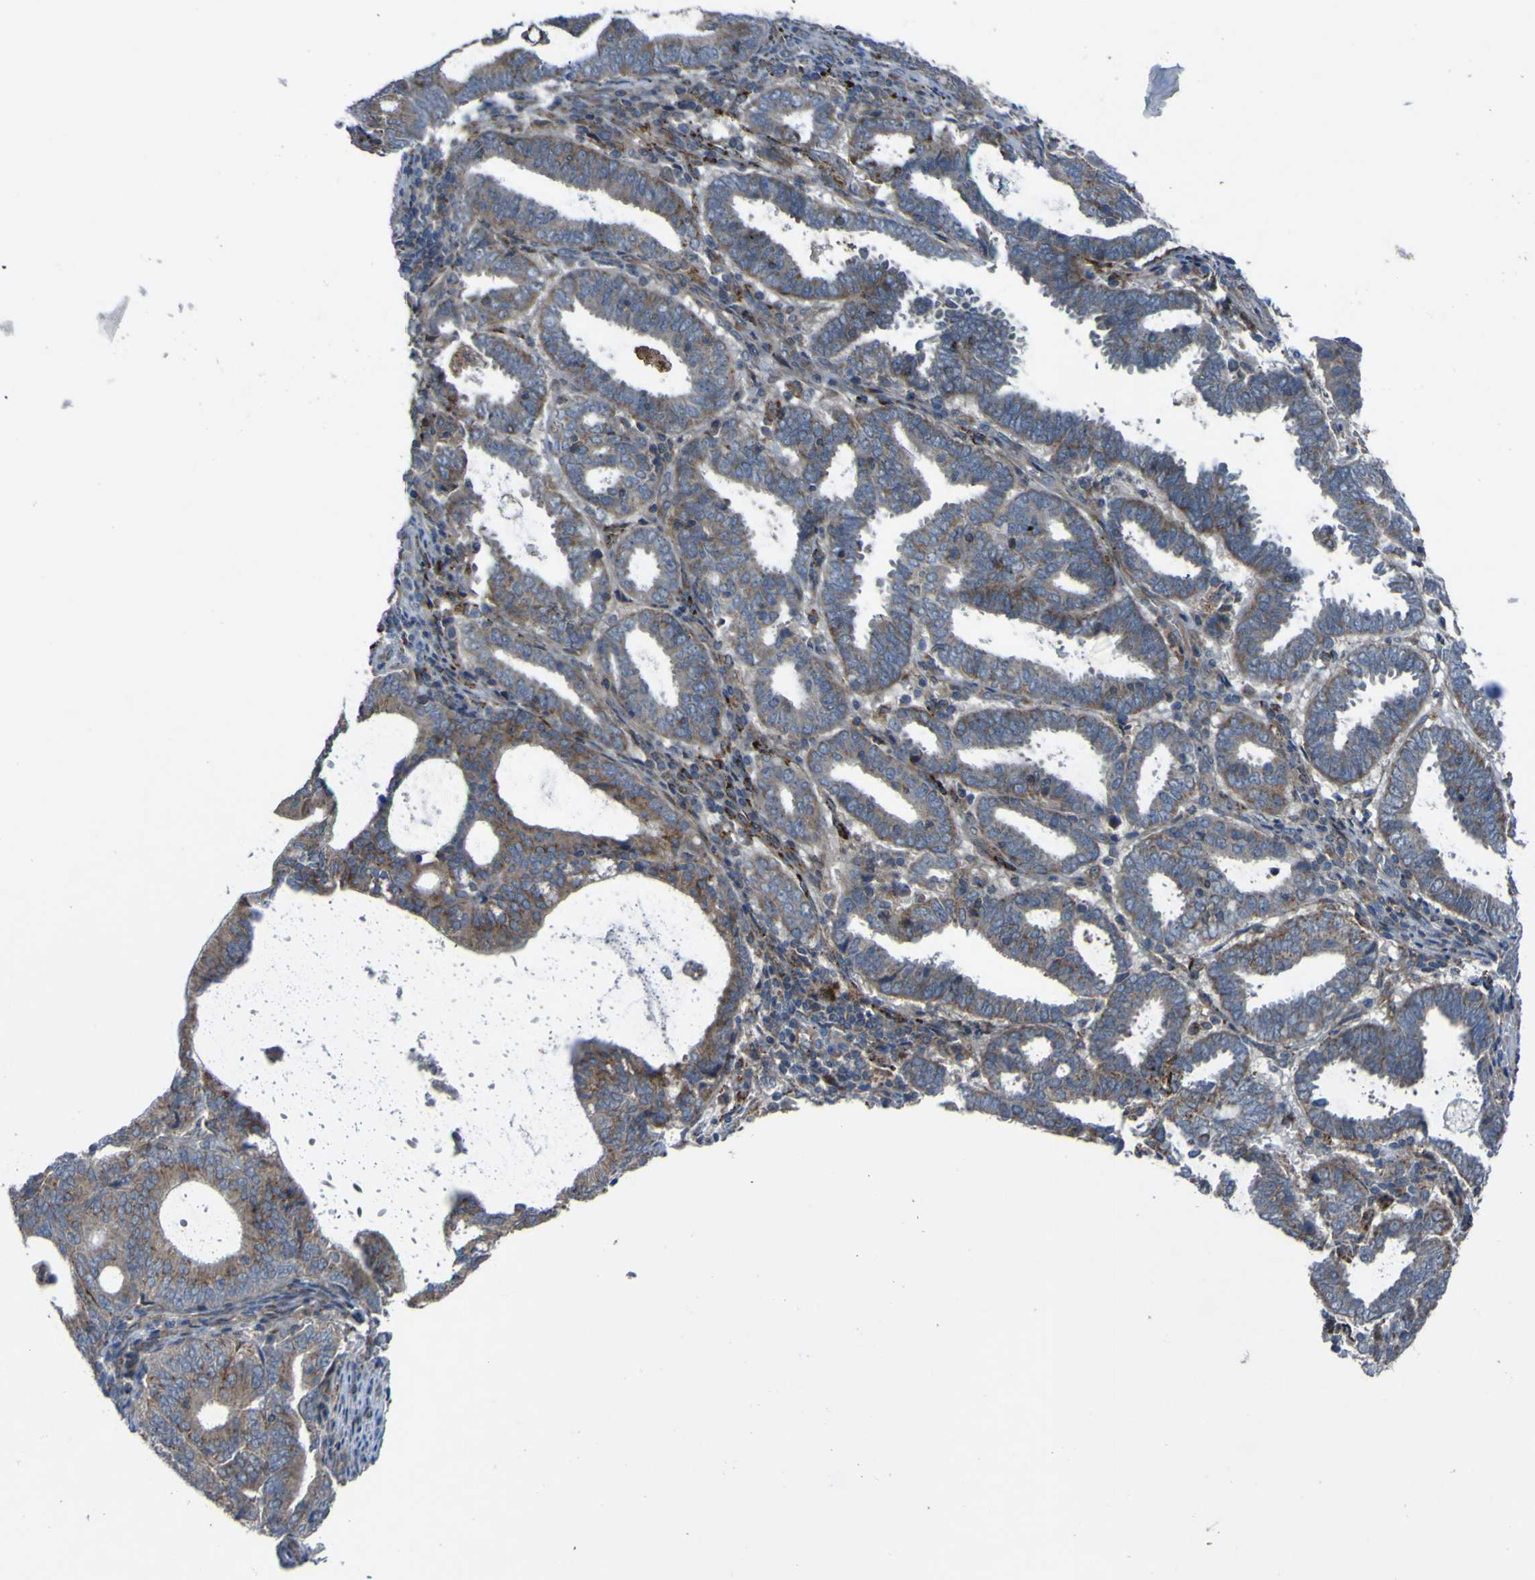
{"staining": {"intensity": "moderate", "quantity": ">75%", "location": "cytoplasmic/membranous"}, "tissue": "endometrial cancer", "cell_type": "Tumor cells", "image_type": "cancer", "snomed": [{"axis": "morphology", "description": "Adenocarcinoma, NOS"}, {"axis": "topography", "description": "Uterus"}], "caption": "About >75% of tumor cells in human endometrial adenocarcinoma show moderate cytoplasmic/membranous protein staining as visualized by brown immunohistochemical staining.", "gene": "GPLD1", "patient": {"sex": "female", "age": 83}}